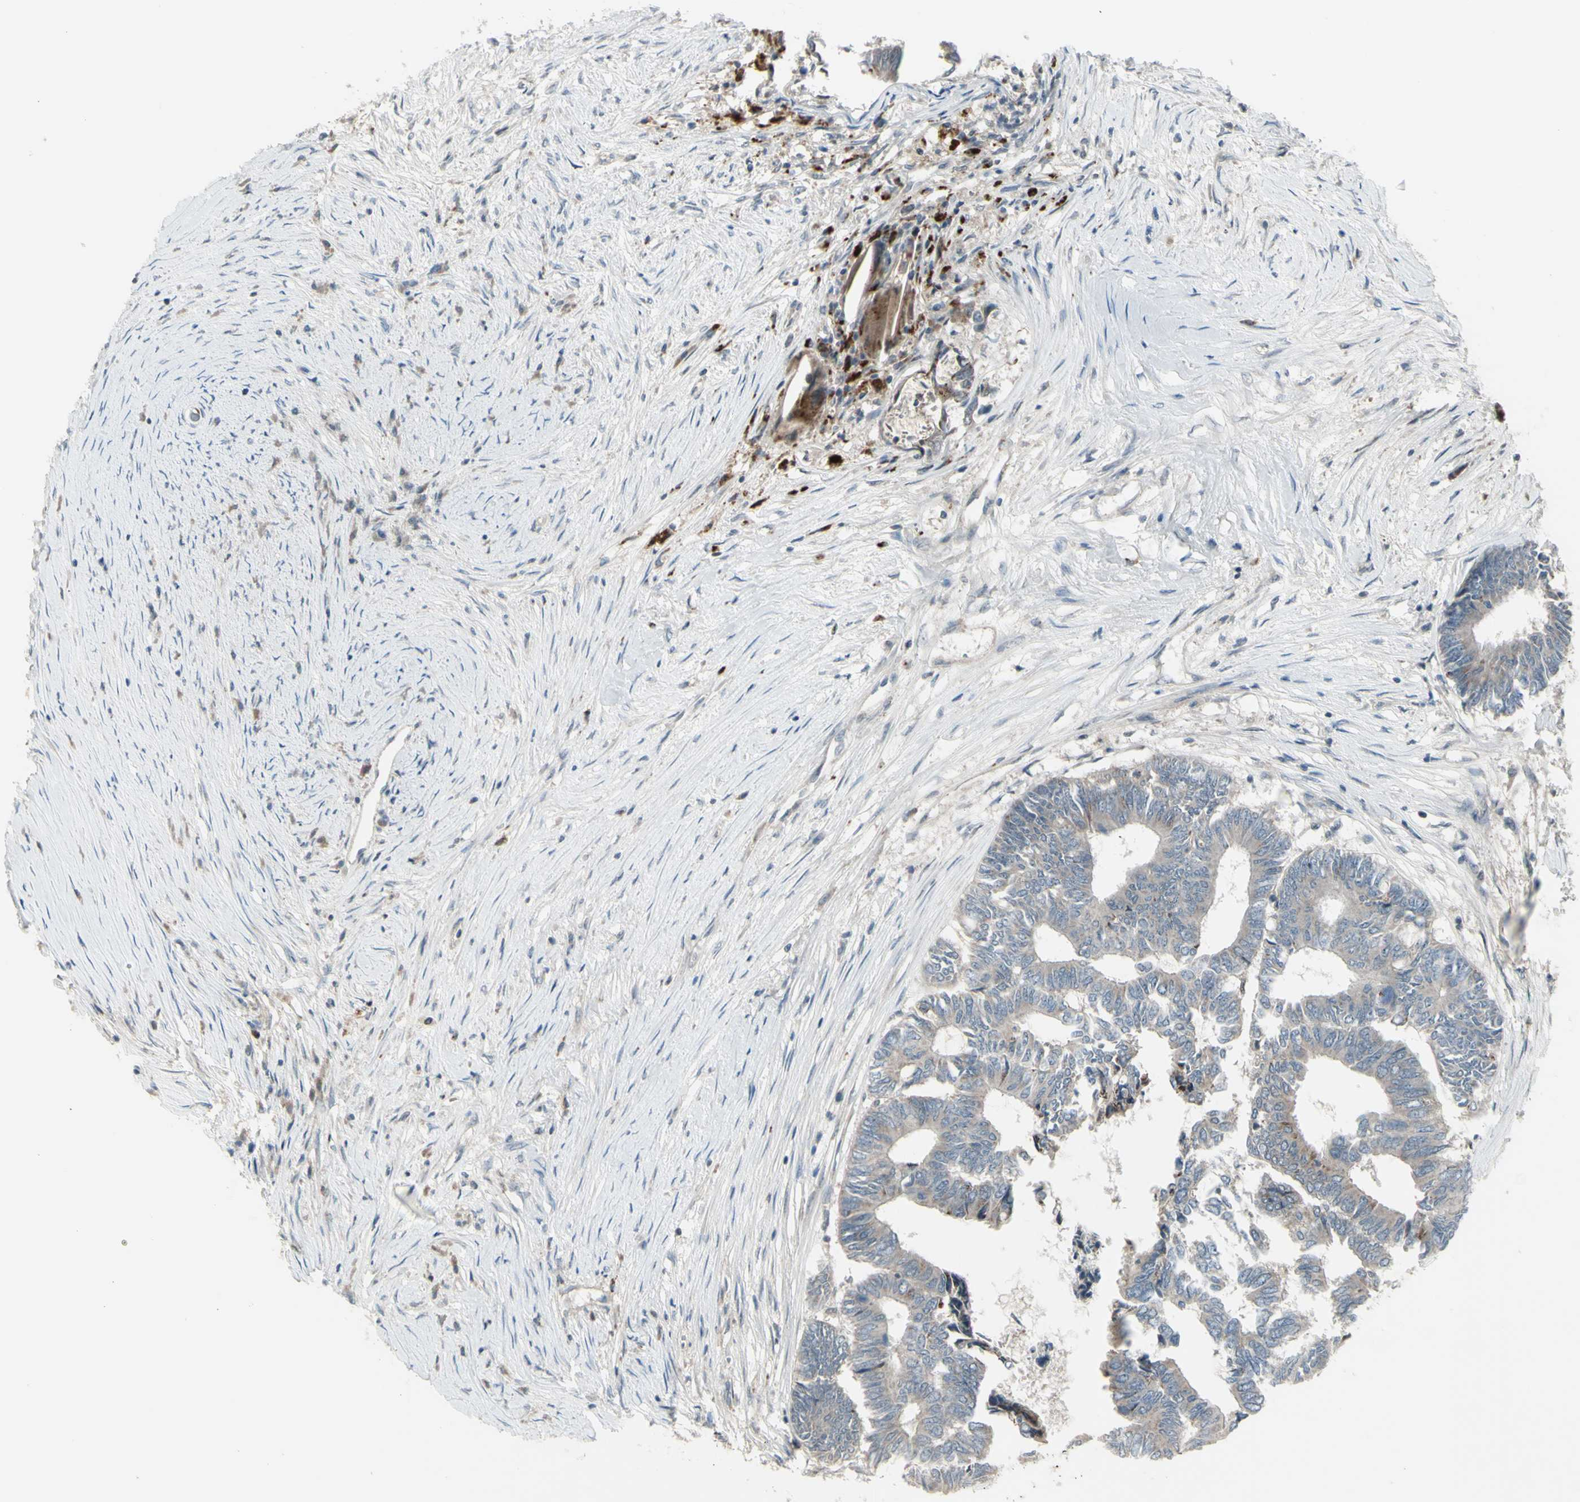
{"staining": {"intensity": "negative", "quantity": "none", "location": "none"}, "tissue": "colorectal cancer", "cell_type": "Tumor cells", "image_type": "cancer", "snomed": [{"axis": "morphology", "description": "Adenocarcinoma, NOS"}, {"axis": "topography", "description": "Rectum"}], "caption": "Adenocarcinoma (colorectal) was stained to show a protein in brown. There is no significant expression in tumor cells. (Brightfield microscopy of DAB immunohistochemistry at high magnification).", "gene": "OSTM1", "patient": {"sex": "male", "age": 63}}